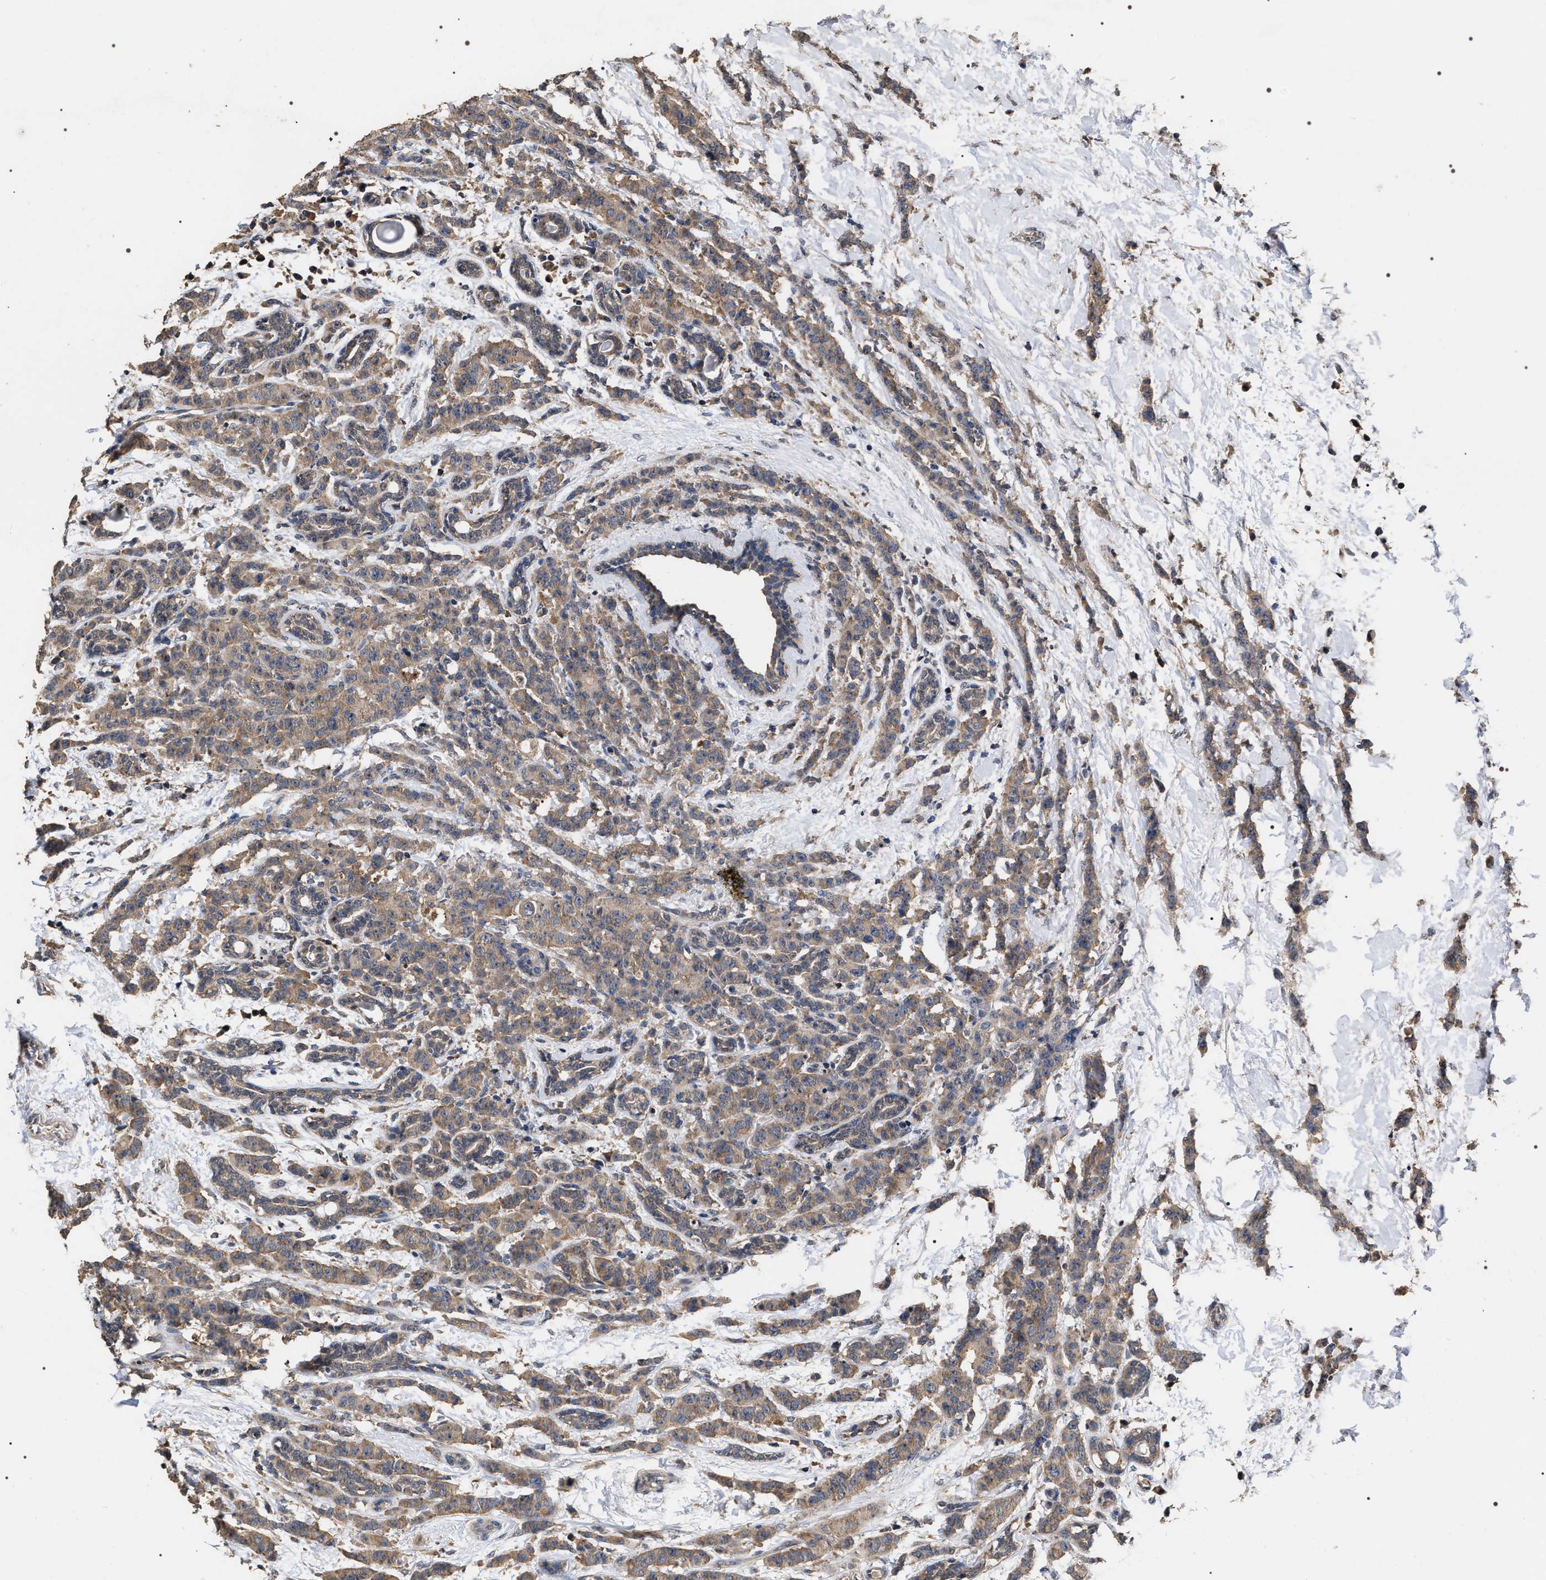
{"staining": {"intensity": "weak", "quantity": ">75%", "location": "cytoplasmic/membranous"}, "tissue": "breast cancer", "cell_type": "Tumor cells", "image_type": "cancer", "snomed": [{"axis": "morphology", "description": "Normal tissue, NOS"}, {"axis": "morphology", "description": "Duct carcinoma"}, {"axis": "topography", "description": "Breast"}], "caption": "A brown stain highlights weak cytoplasmic/membranous staining of a protein in breast cancer (infiltrating ductal carcinoma) tumor cells. Using DAB (3,3'-diaminobenzidine) (brown) and hematoxylin (blue) stains, captured at high magnification using brightfield microscopy.", "gene": "UPF3A", "patient": {"sex": "female", "age": 40}}